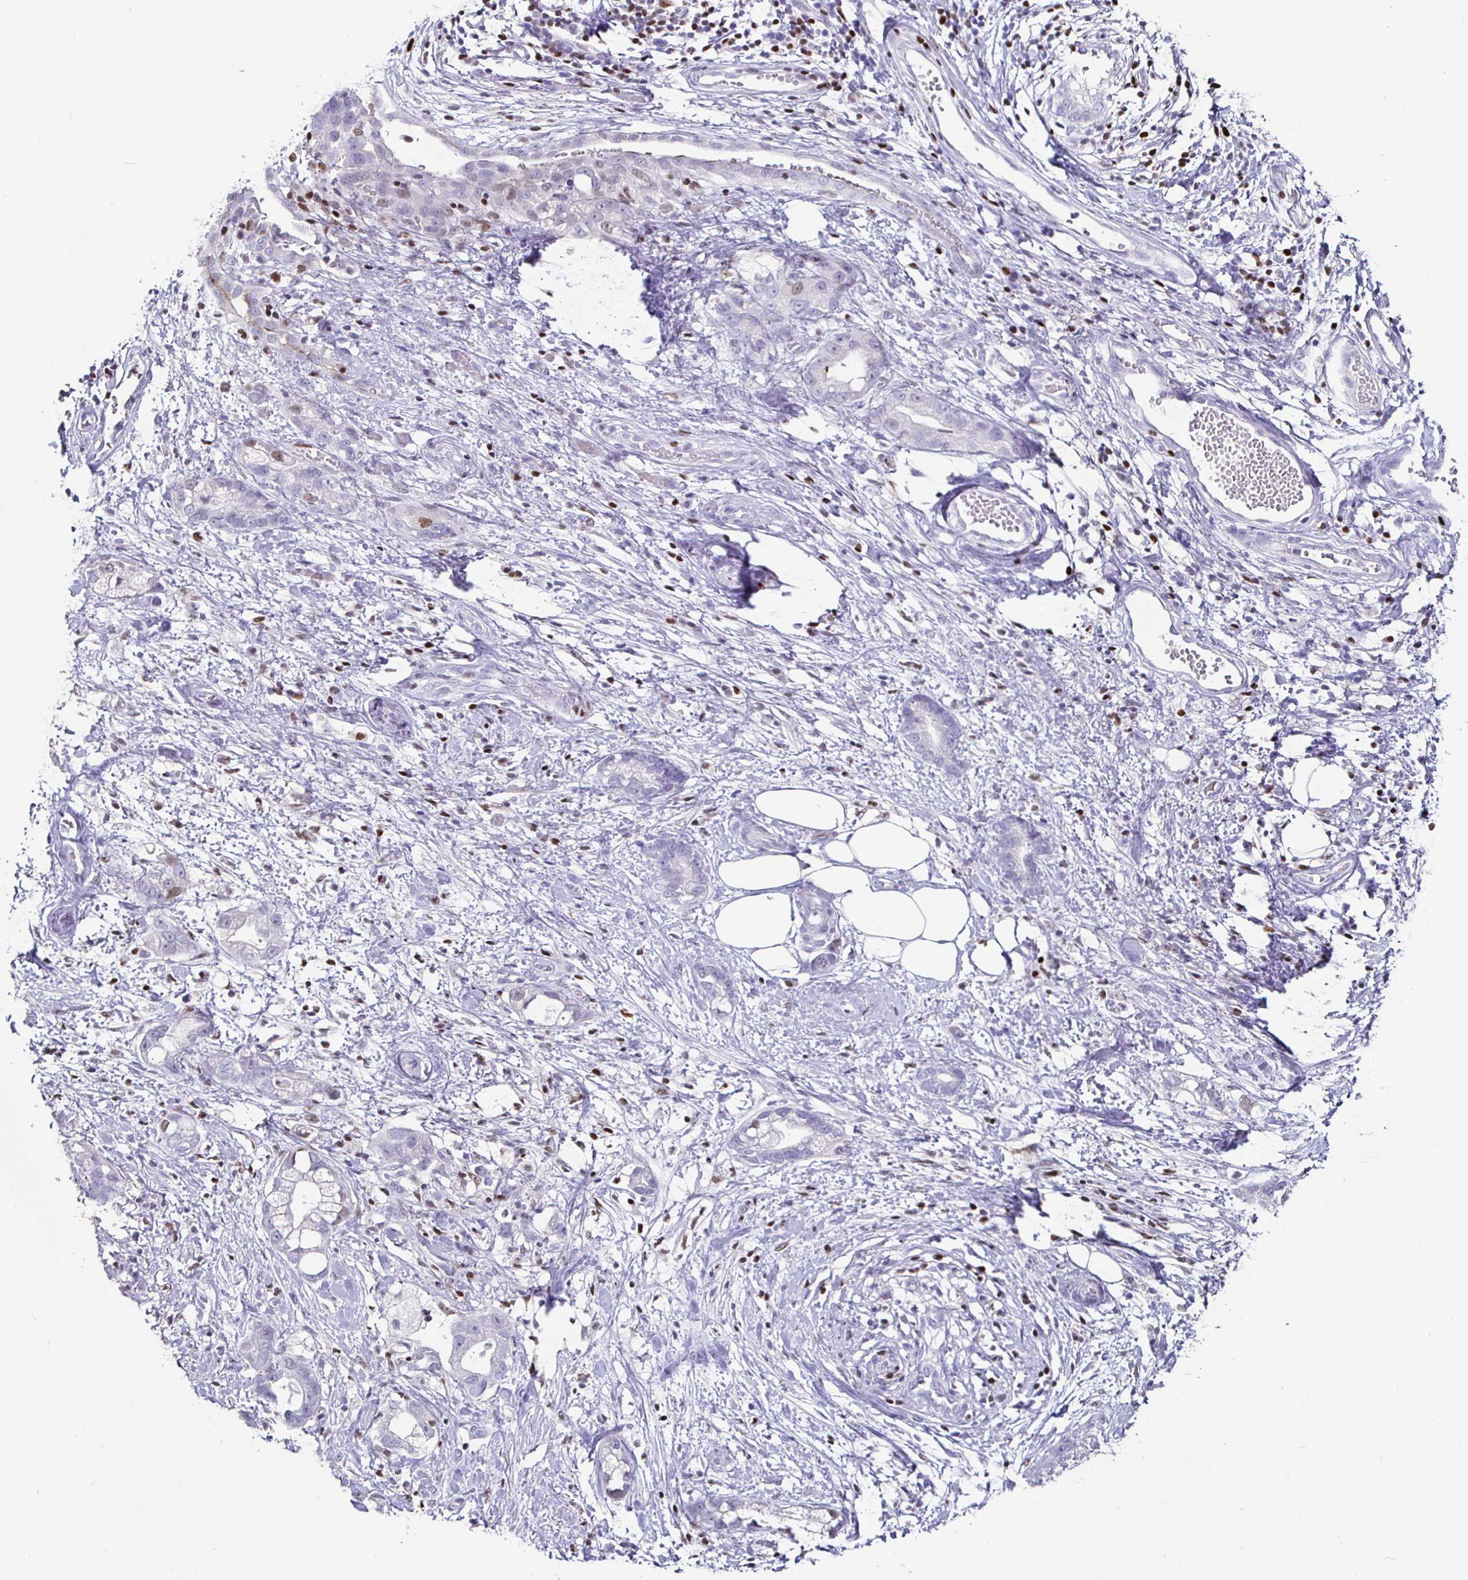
{"staining": {"intensity": "negative", "quantity": "none", "location": "none"}, "tissue": "stomach cancer", "cell_type": "Tumor cells", "image_type": "cancer", "snomed": [{"axis": "morphology", "description": "Adenocarcinoma, NOS"}, {"axis": "topography", "description": "Stomach"}], "caption": "Histopathology image shows no significant protein staining in tumor cells of stomach cancer.", "gene": "RUNX2", "patient": {"sex": "male", "age": 55}}